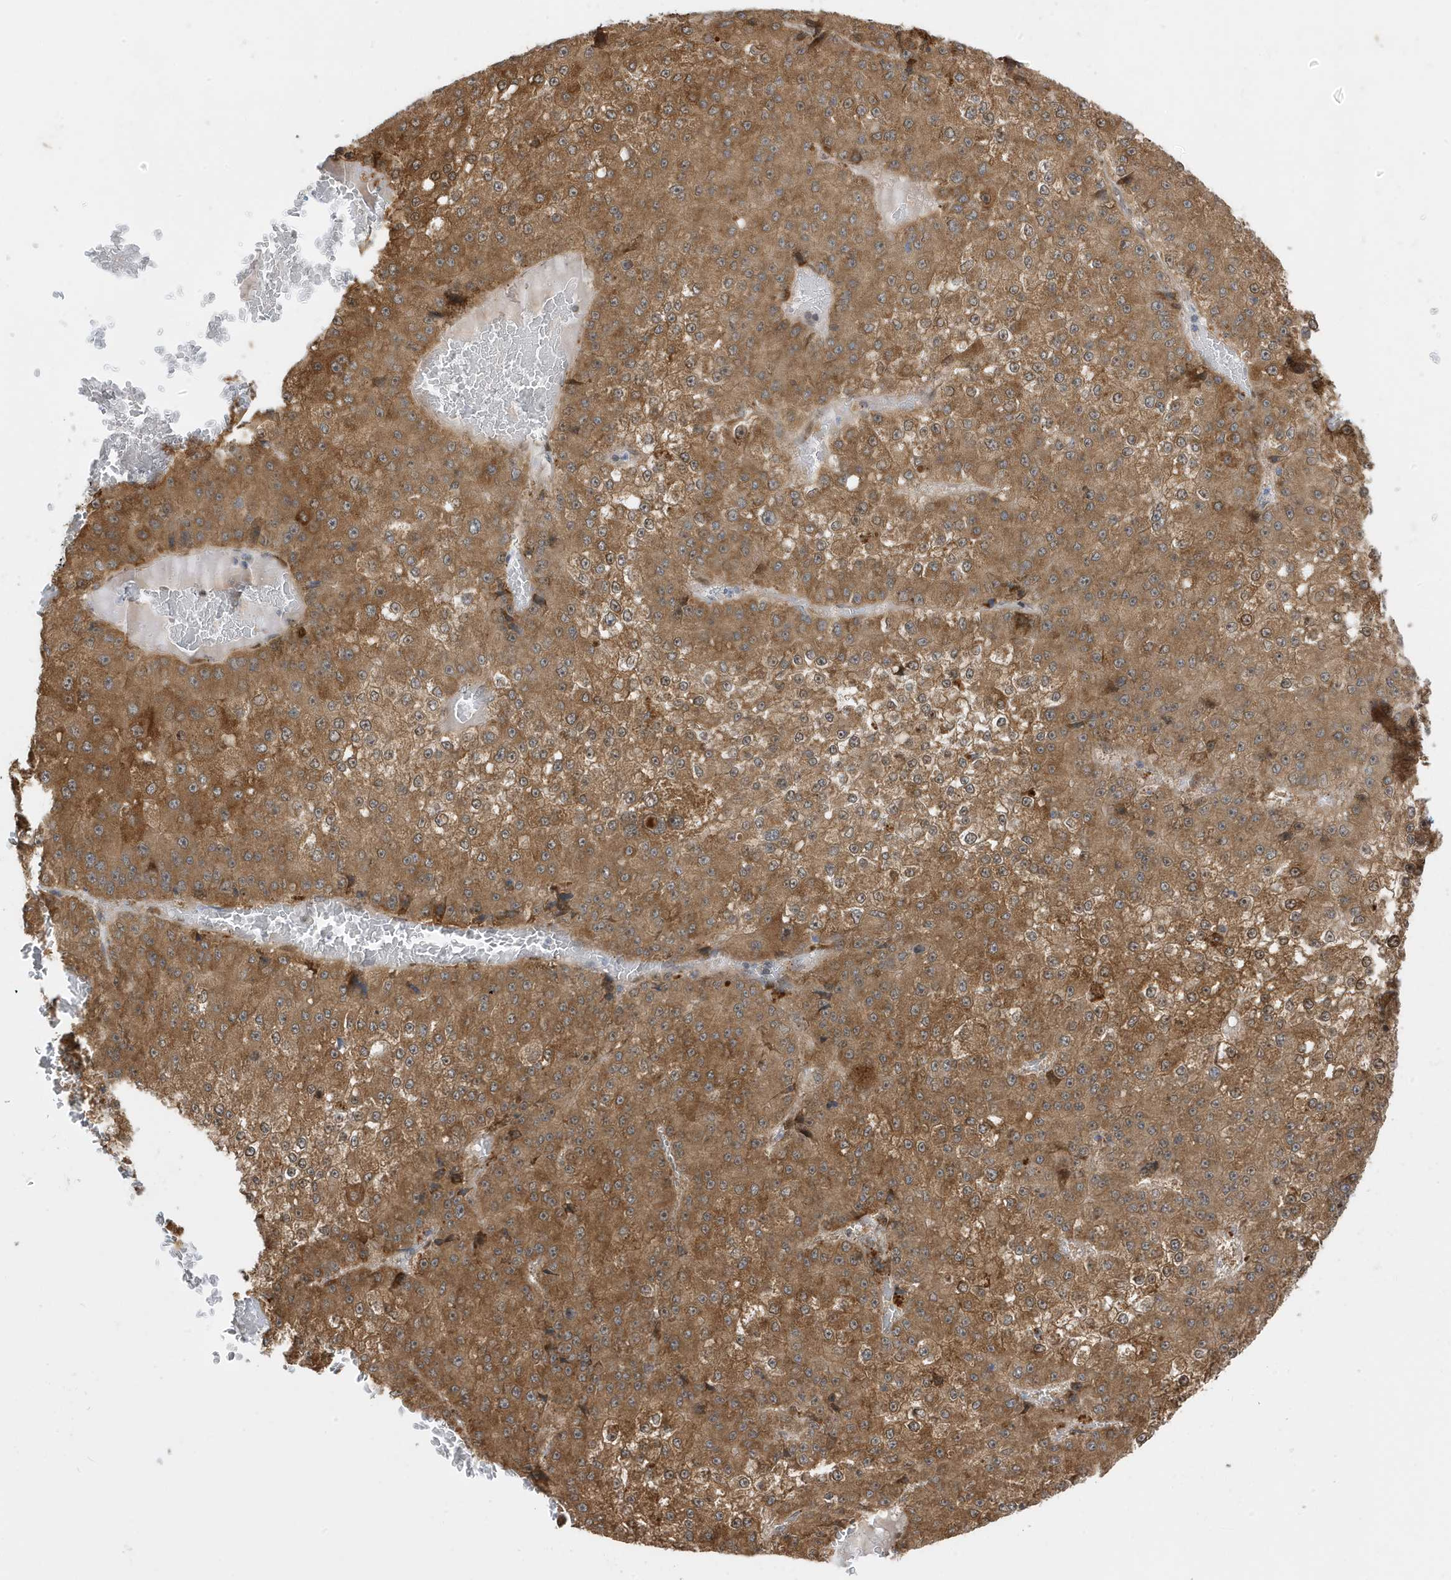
{"staining": {"intensity": "moderate", "quantity": ">75%", "location": "cytoplasmic/membranous"}, "tissue": "liver cancer", "cell_type": "Tumor cells", "image_type": "cancer", "snomed": [{"axis": "morphology", "description": "Carcinoma, Hepatocellular, NOS"}, {"axis": "topography", "description": "Liver"}], "caption": "This image reveals immunohistochemistry (IHC) staining of hepatocellular carcinoma (liver), with medium moderate cytoplasmic/membranous staining in about >75% of tumor cells.", "gene": "ZNF507", "patient": {"sex": "female", "age": 73}}